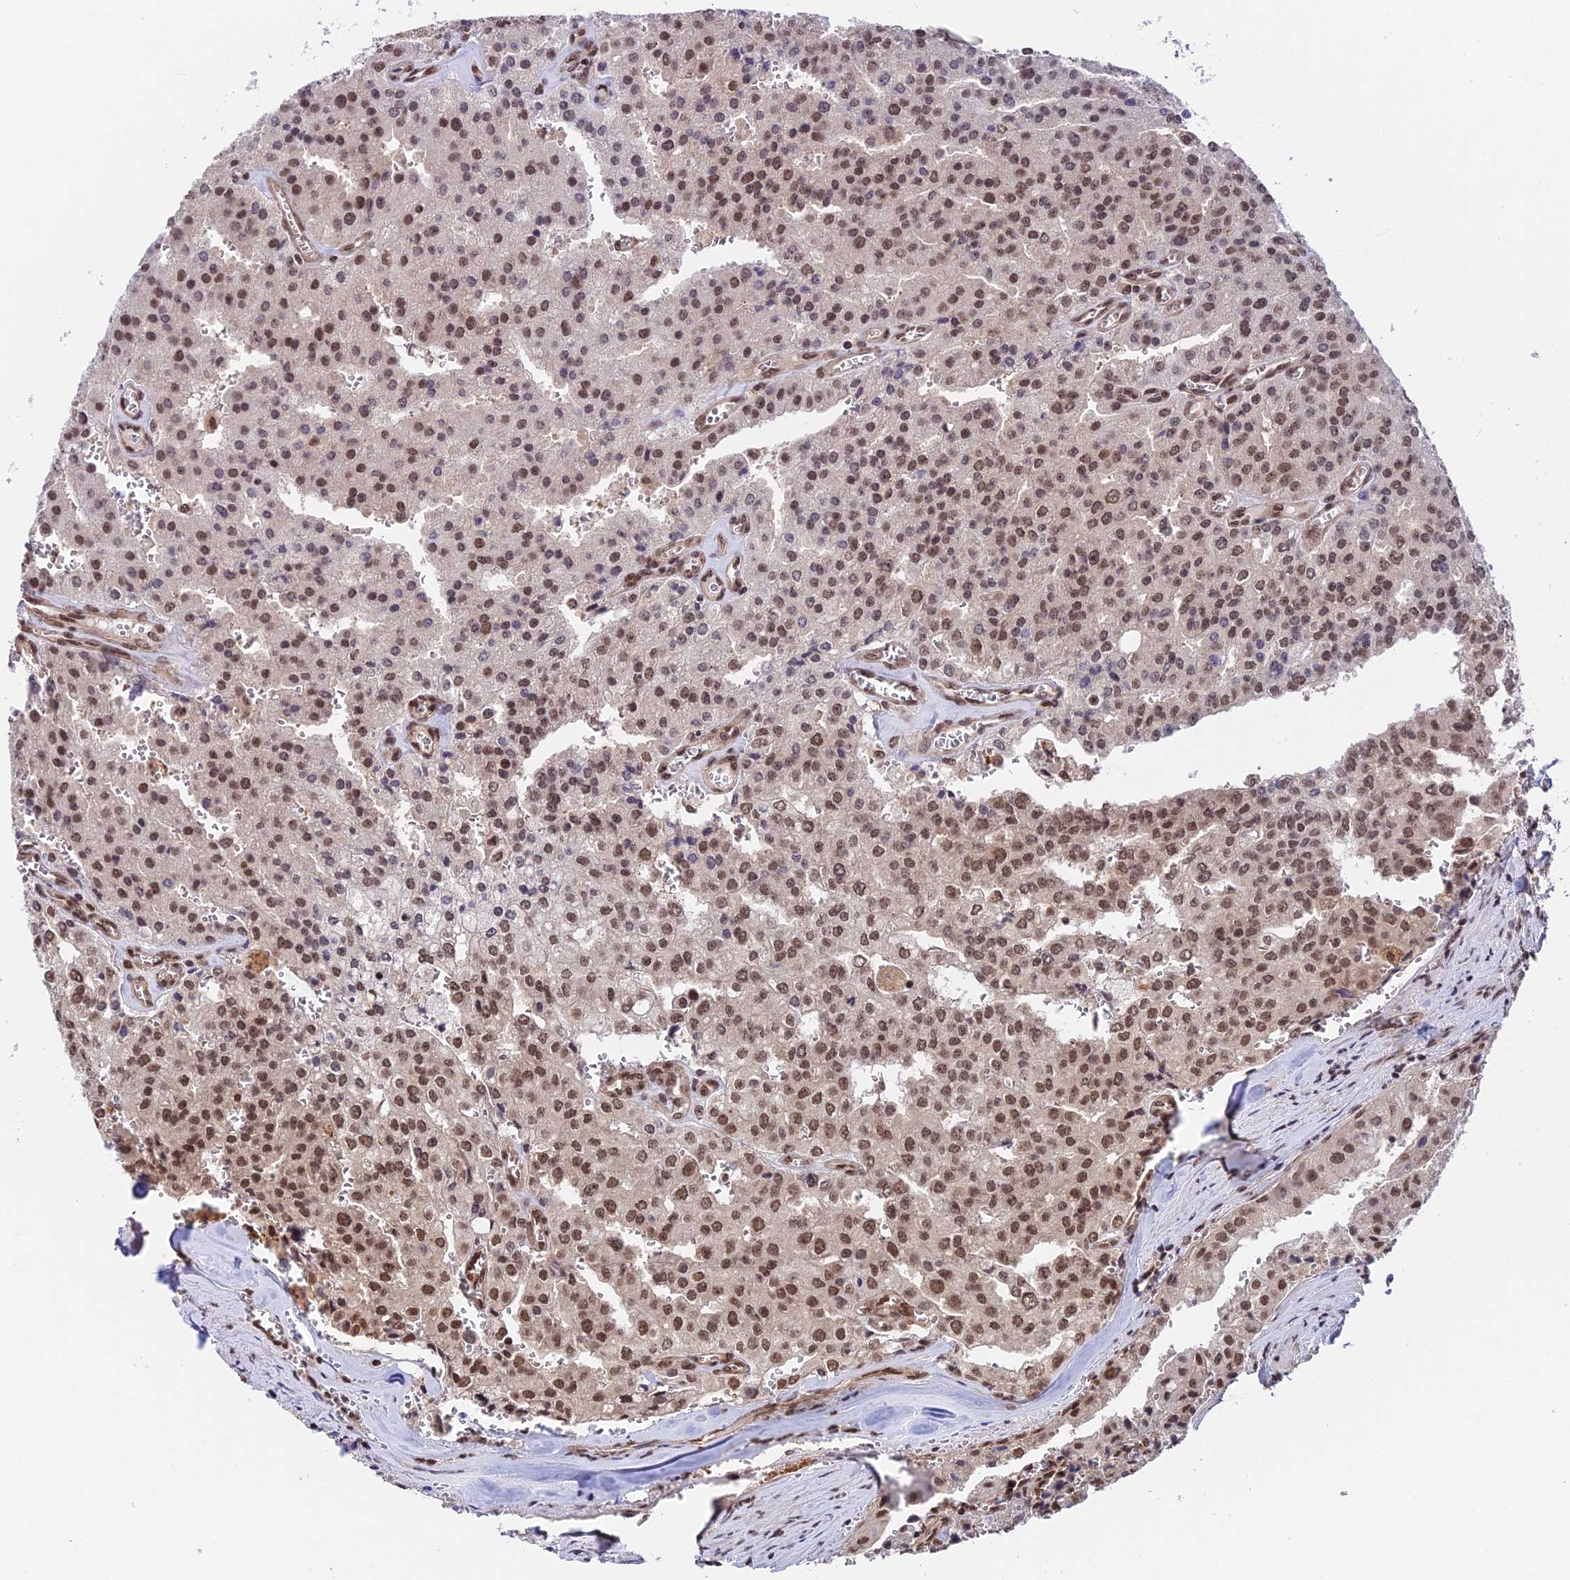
{"staining": {"intensity": "moderate", "quantity": ">75%", "location": "nuclear"}, "tissue": "prostate cancer", "cell_type": "Tumor cells", "image_type": "cancer", "snomed": [{"axis": "morphology", "description": "Adenocarcinoma, High grade"}, {"axis": "topography", "description": "Prostate"}], "caption": "Prostate cancer was stained to show a protein in brown. There is medium levels of moderate nuclear expression in approximately >75% of tumor cells.", "gene": "RBM42", "patient": {"sex": "male", "age": 68}}